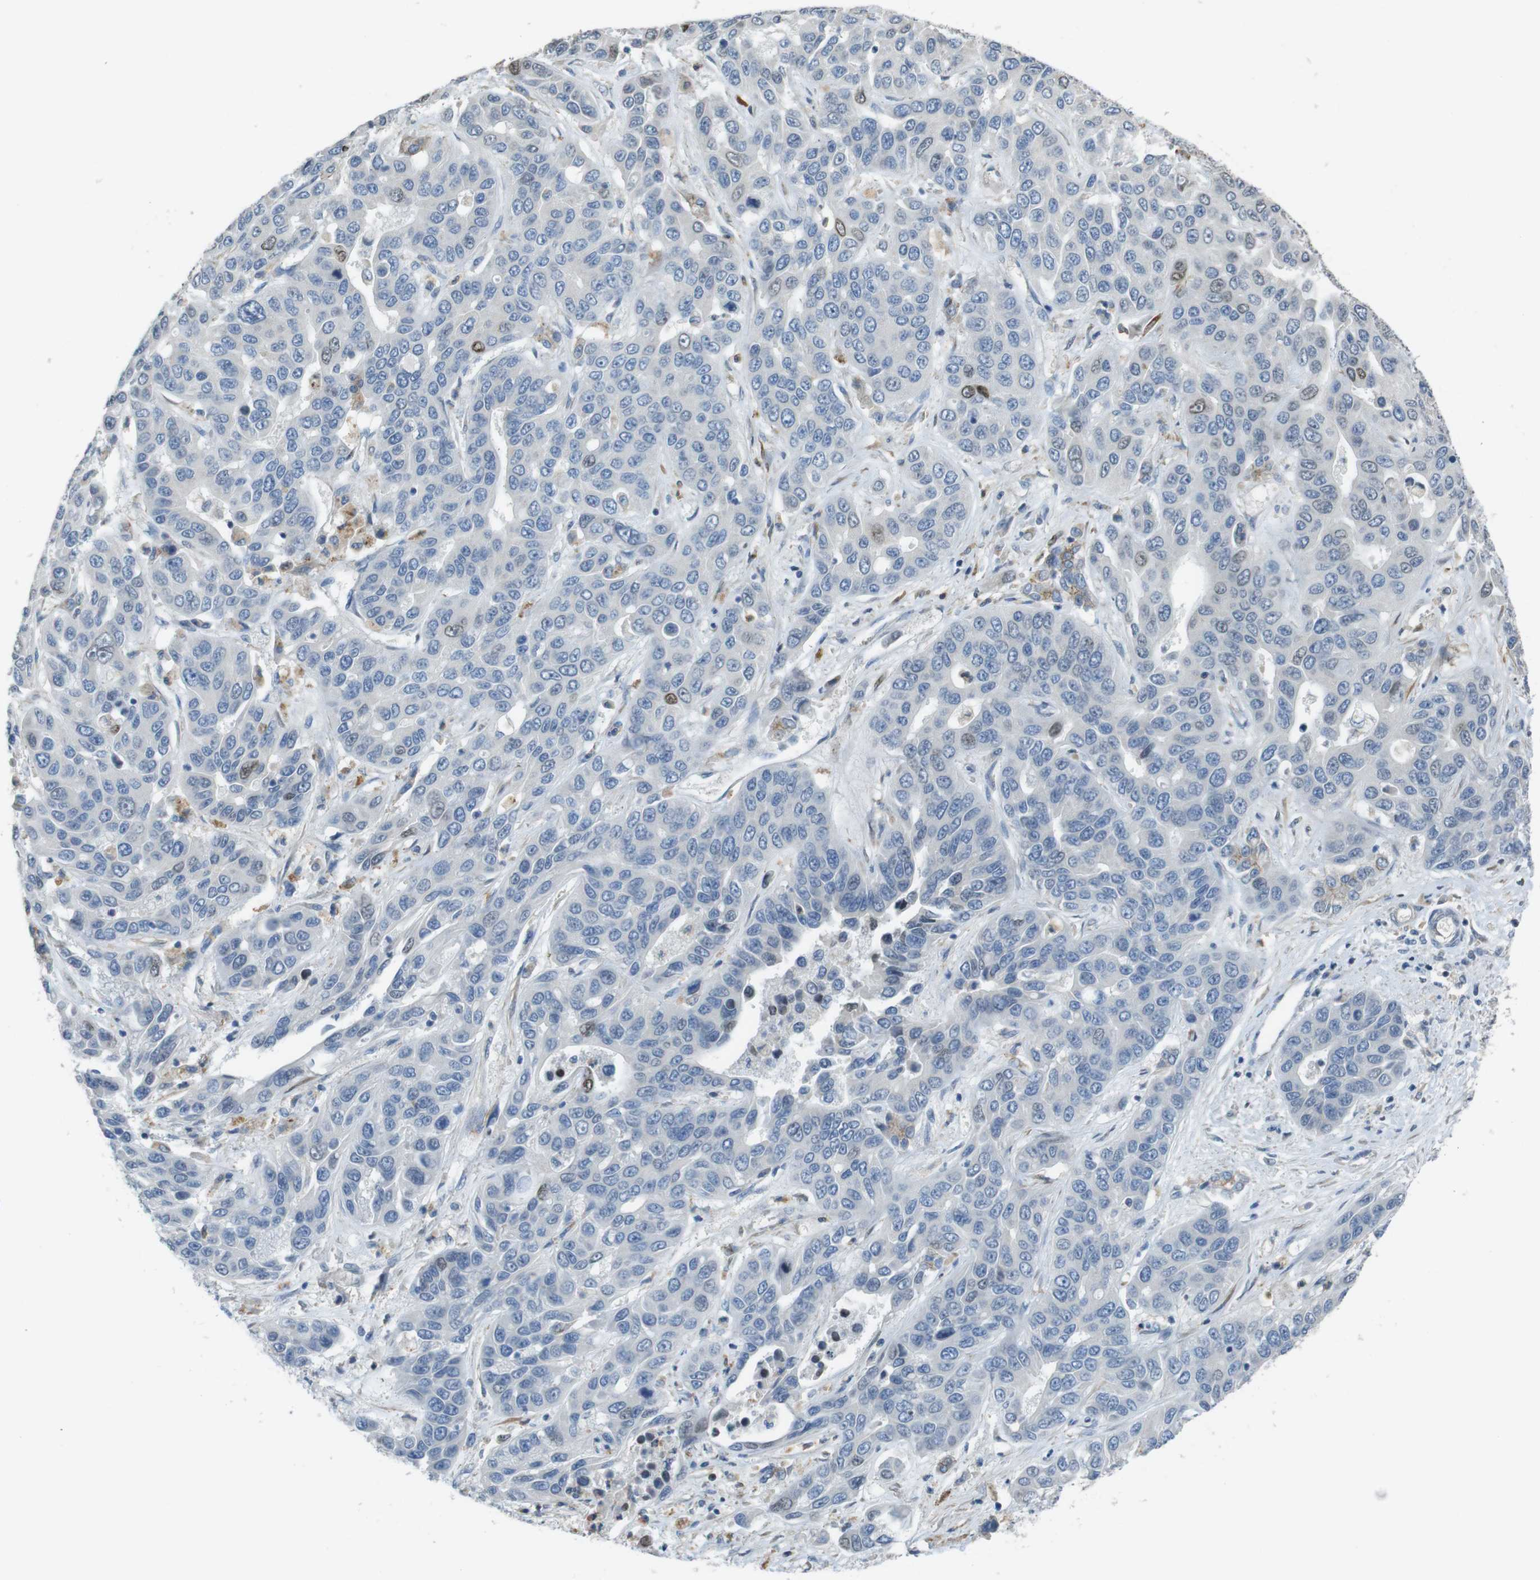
{"staining": {"intensity": "negative", "quantity": "none", "location": "none"}, "tissue": "liver cancer", "cell_type": "Tumor cells", "image_type": "cancer", "snomed": [{"axis": "morphology", "description": "Cholangiocarcinoma"}, {"axis": "topography", "description": "Liver"}], "caption": "Protein analysis of liver cancer exhibits no significant staining in tumor cells. The staining was performed using DAB to visualize the protein expression in brown, while the nuclei were stained in blue with hematoxylin (Magnification: 20x).", "gene": "PCDH10", "patient": {"sex": "female", "age": 52}}